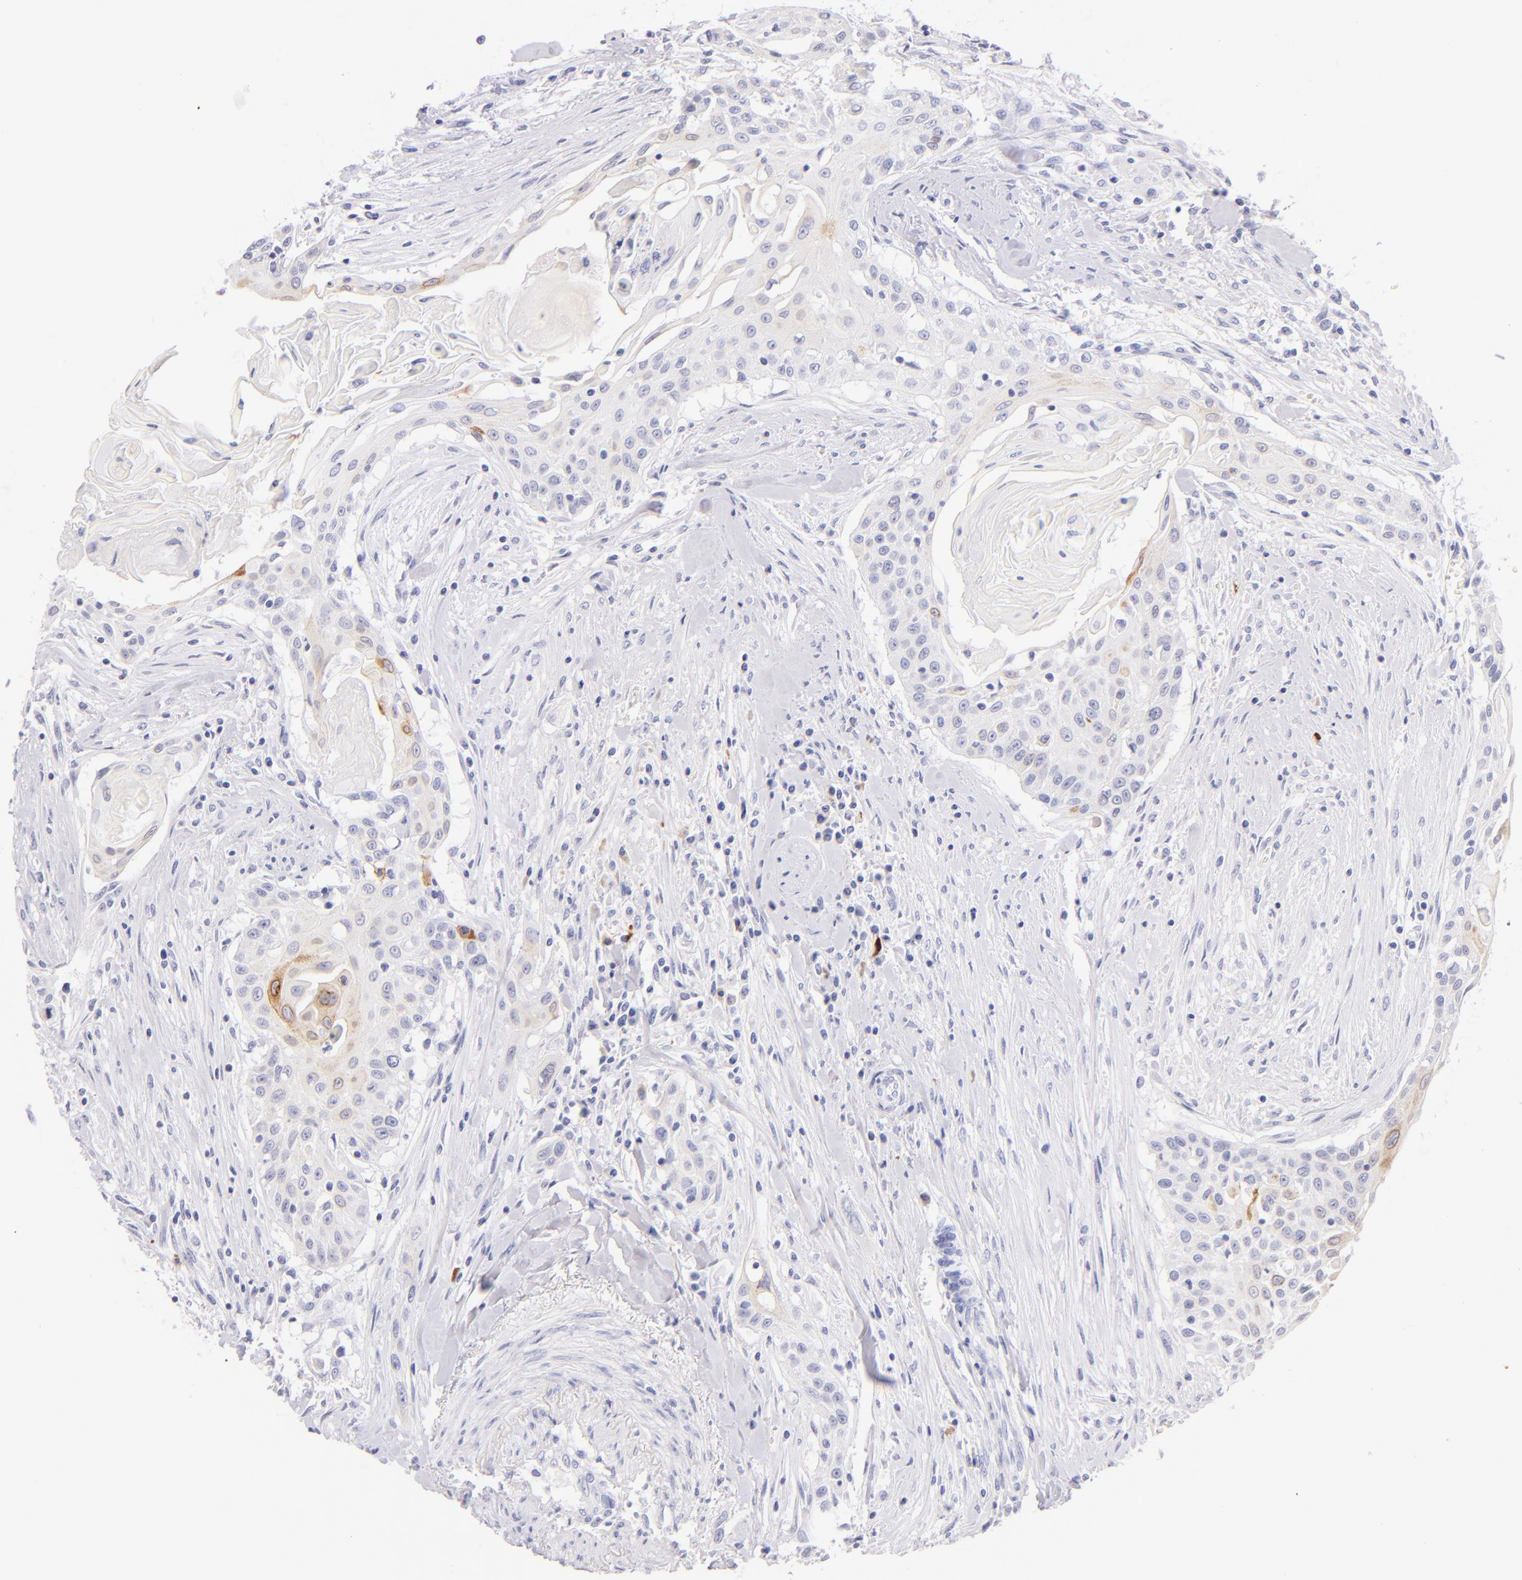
{"staining": {"intensity": "weak", "quantity": "<25%", "location": "cytoplasmic/membranous"}, "tissue": "head and neck cancer", "cell_type": "Tumor cells", "image_type": "cancer", "snomed": [{"axis": "morphology", "description": "Squamous cell carcinoma, NOS"}, {"axis": "morphology", "description": "Squamous cell carcinoma, metastatic, NOS"}, {"axis": "topography", "description": "Lymph node"}, {"axis": "topography", "description": "Salivary gland"}, {"axis": "topography", "description": "Head-Neck"}], "caption": "IHC image of neoplastic tissue: human head and neck cancer stained with DAB (3,3'-diaminobenzidine) reveals no significant protein positivity in tumor cells. The staining was performed using DAB to visualize the protein expression in brown, while the nuclei were stained in blue with hematoxylin (Magnification: 20x).", "gene": "SDC1", "patient": {"sex": "female", "age": 74}}